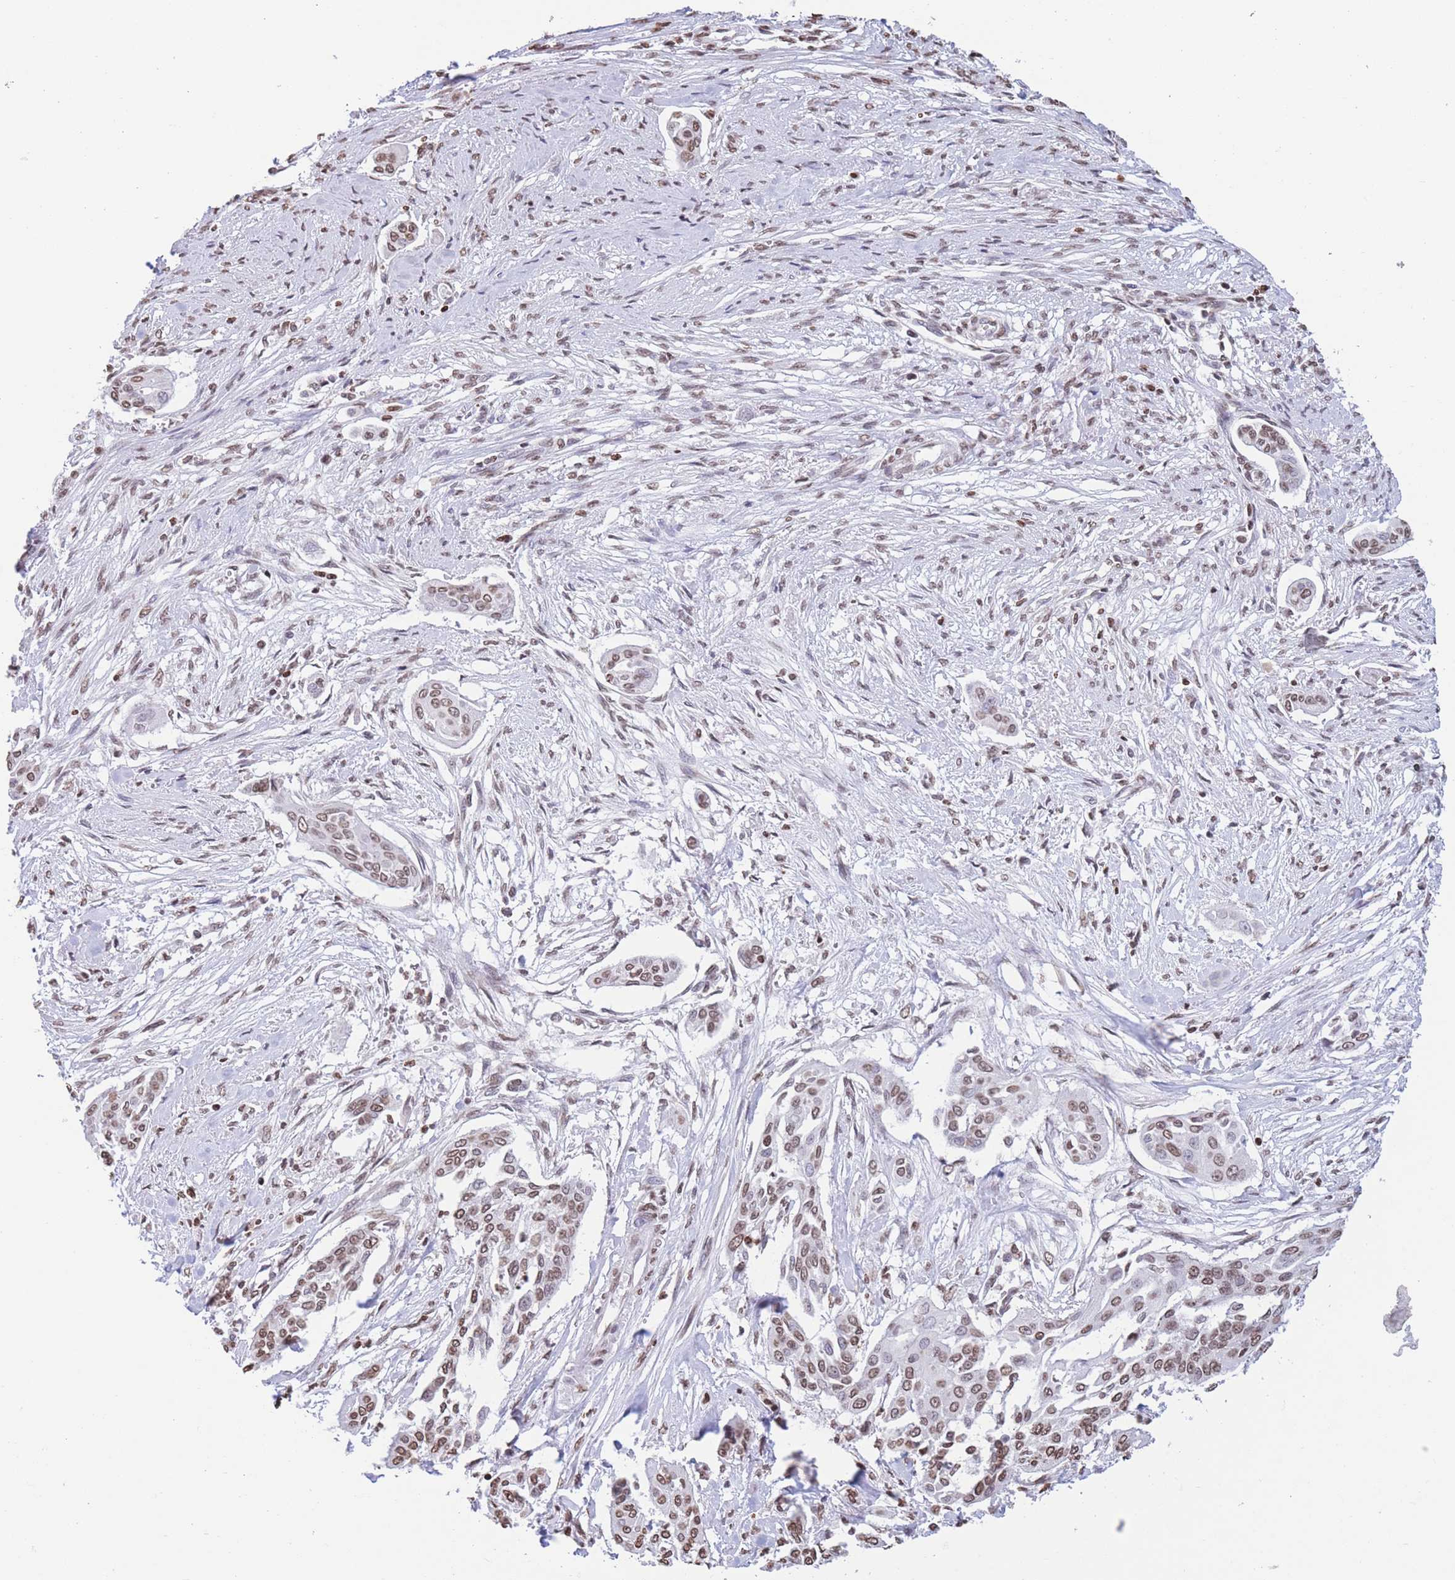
{"staining": {"intensity": "moderate", "quantity": ">75%", "location": "nuclear"}, "tissue": "cervical cancer", "cell_type": "Tumor cells", "image_type": "cancer", "snomed": [{"axis": "morphology", "description": "Squamous cell carcinoma, NOS"}, {"axis": "topography", "description": "Cervix"}], "caption": "Immunohistochemical staining of cervical cancer shows medium levels of moderate nuclear positivity in about >75% of tumor cells. (IHC, brightfield microscopy, high magnification).", "gene": "H2BC11", "patient": {"sex": "female", "age": 44}}